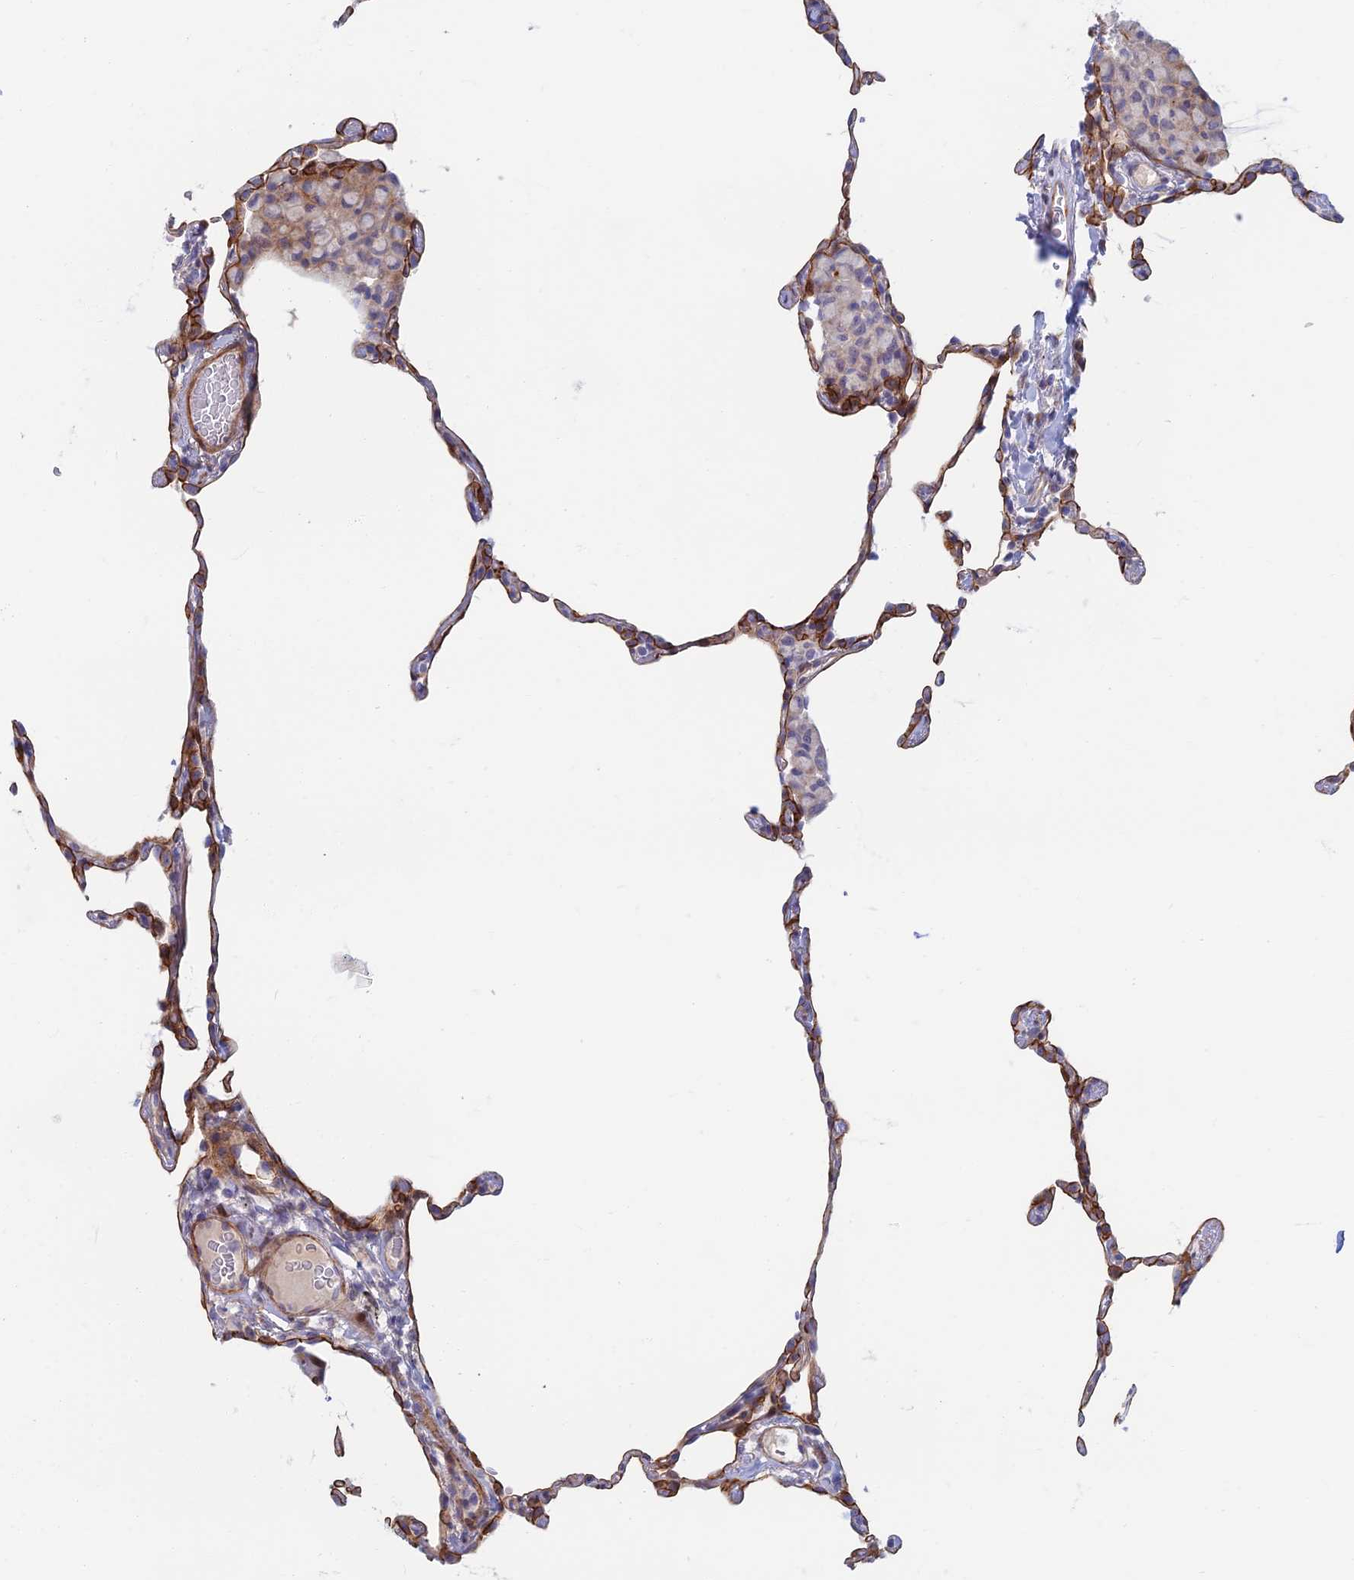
{"staining": {"intensity": "moderate", "quantity": "25%-75%", "location": "cytoplasmic/membranous"}, "tissue": "lung", "cell_type": "Alveolar cells", "image_type": "normal", "snomed": [{"axis": "morphology", "description": "Normal tissue, NOS"}, {"axis": "topography", "description": "Lung"}], "caption": "Immunohistochemistry (DAB (3,3'-diaminobenzidine)) staining of normal human lung exhibits moderate cytoplasmic/membranous protein staining in about 25%-75% of alveolar cells.", "gene": "C15orf40", "patient": {"sex": "female", "age": 57}}